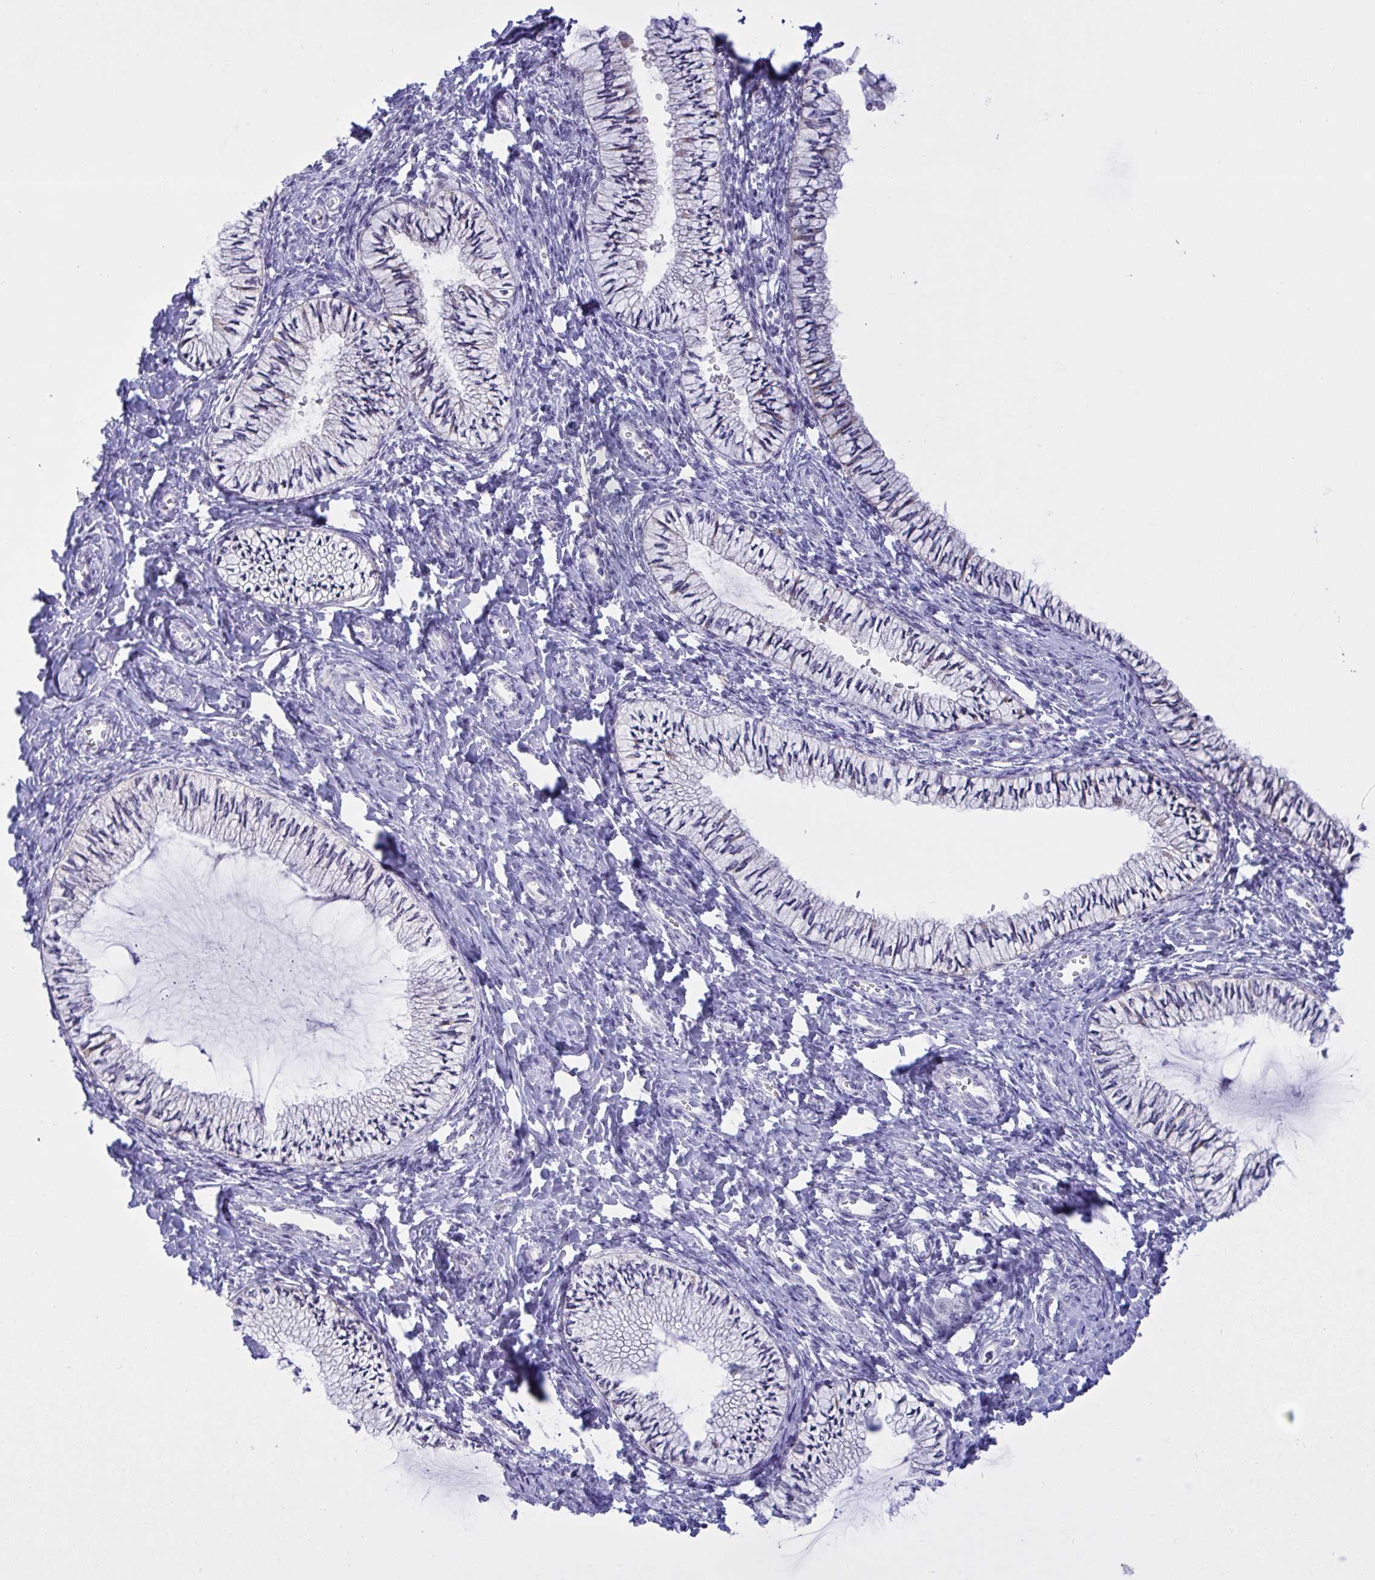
{"staining": {"intensity": "moderate", "quantity": "<25%", "location": "cytoplasmic/membranous"}, "tissue": "cervix", "cell_type": "Glandular cells", "image_type": "normal", "snomed": [{"axis": "morphology", "description": "Normal tissue, NOS"}, {"axis": "topography", "description": "Cervix"}], "caption": "A brown stain shows moderate cytoplasmic/membranous positivity of a protein in glandular cells of normal cervix. Ihc stains the protein of interest in brown and the nuclei are stained blue.", "gene": "TMEM41A", "patient": {"sex": "female", "age": 24}}